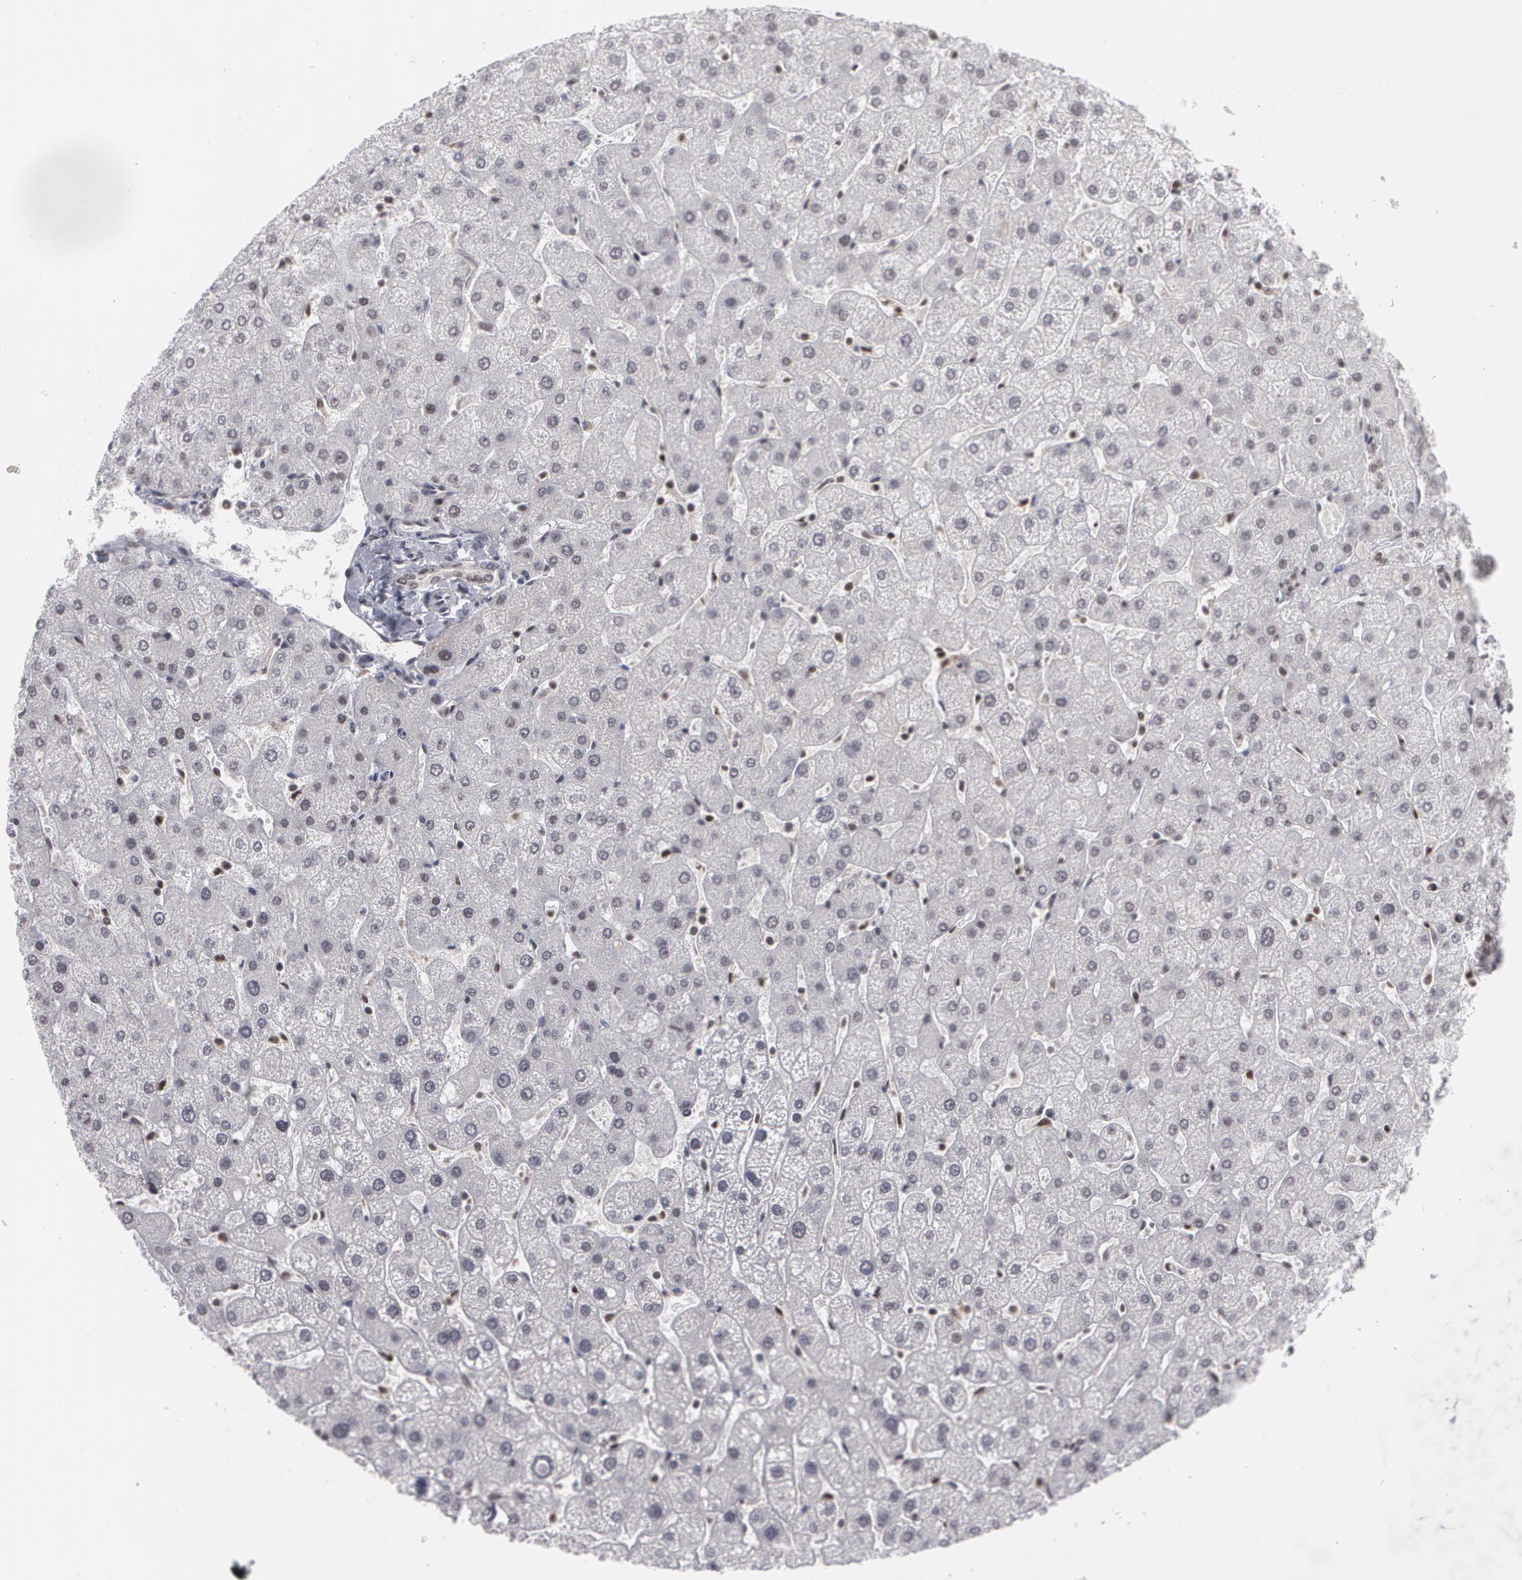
{"staining": {"intensity": "weak", "quantity": ">75%", "location": "cytoplasmic/membranous"}, "tissue": "liver", "cell_type": "Cholangiocytes", "image_type": "normal", "snomed": [{"axis": "morphology", "description": "Normal tissue, NOS"}, {"axis": "topography", "description": "Liver"}], "caption": "Unremarkable liver exhibits weak cytoplasmic/membranous positivity in approximately >75% of cholangiocytes, visualized by immunohistochemistry.", "gene": "MCL1", "patient": {"sex": "male", "age": 67}}